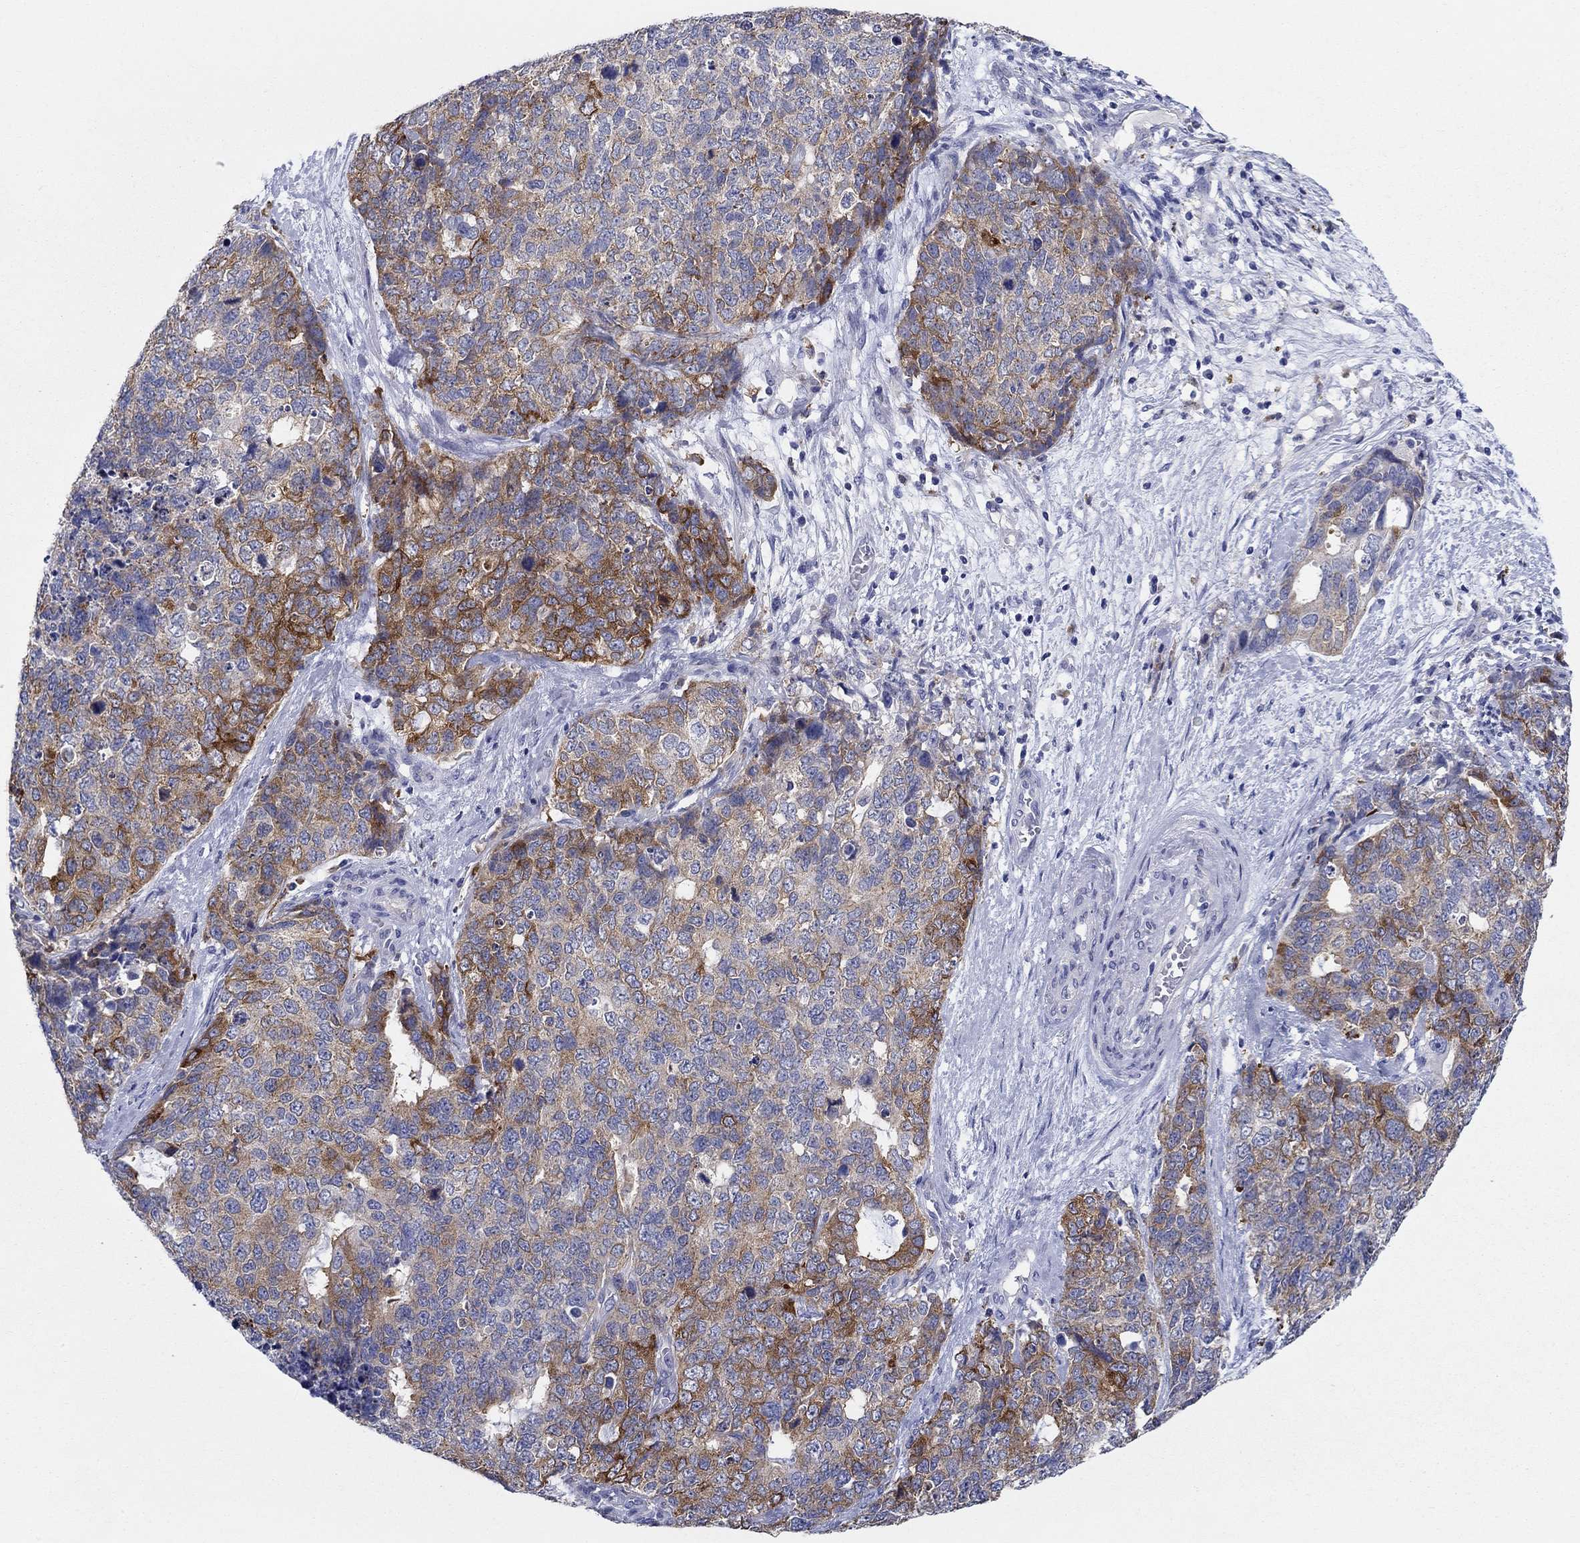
{"staining": {"intensity": "strong", "quantity": "25%-75%", "location": "cytoplasmic/membranous"}, "tissue": "cervical cancer", "cell_type": "Tumor cells", "image_type": "cancer", "snomed": [{"axis": "morphology", "description": "Squamous cell carcinoma, NOS"}, {"axis": "topography", "description": "Cervix"}], "caption": "Tumor cells display strong cytoplasmic/membranous positivity in approximately 25%-75% of cells in cervical cancer. (IHC, brightfield microscopy, high magnification).", "gene": "RAP1GAP", "patient": {"sex": "female", "age": 63}}